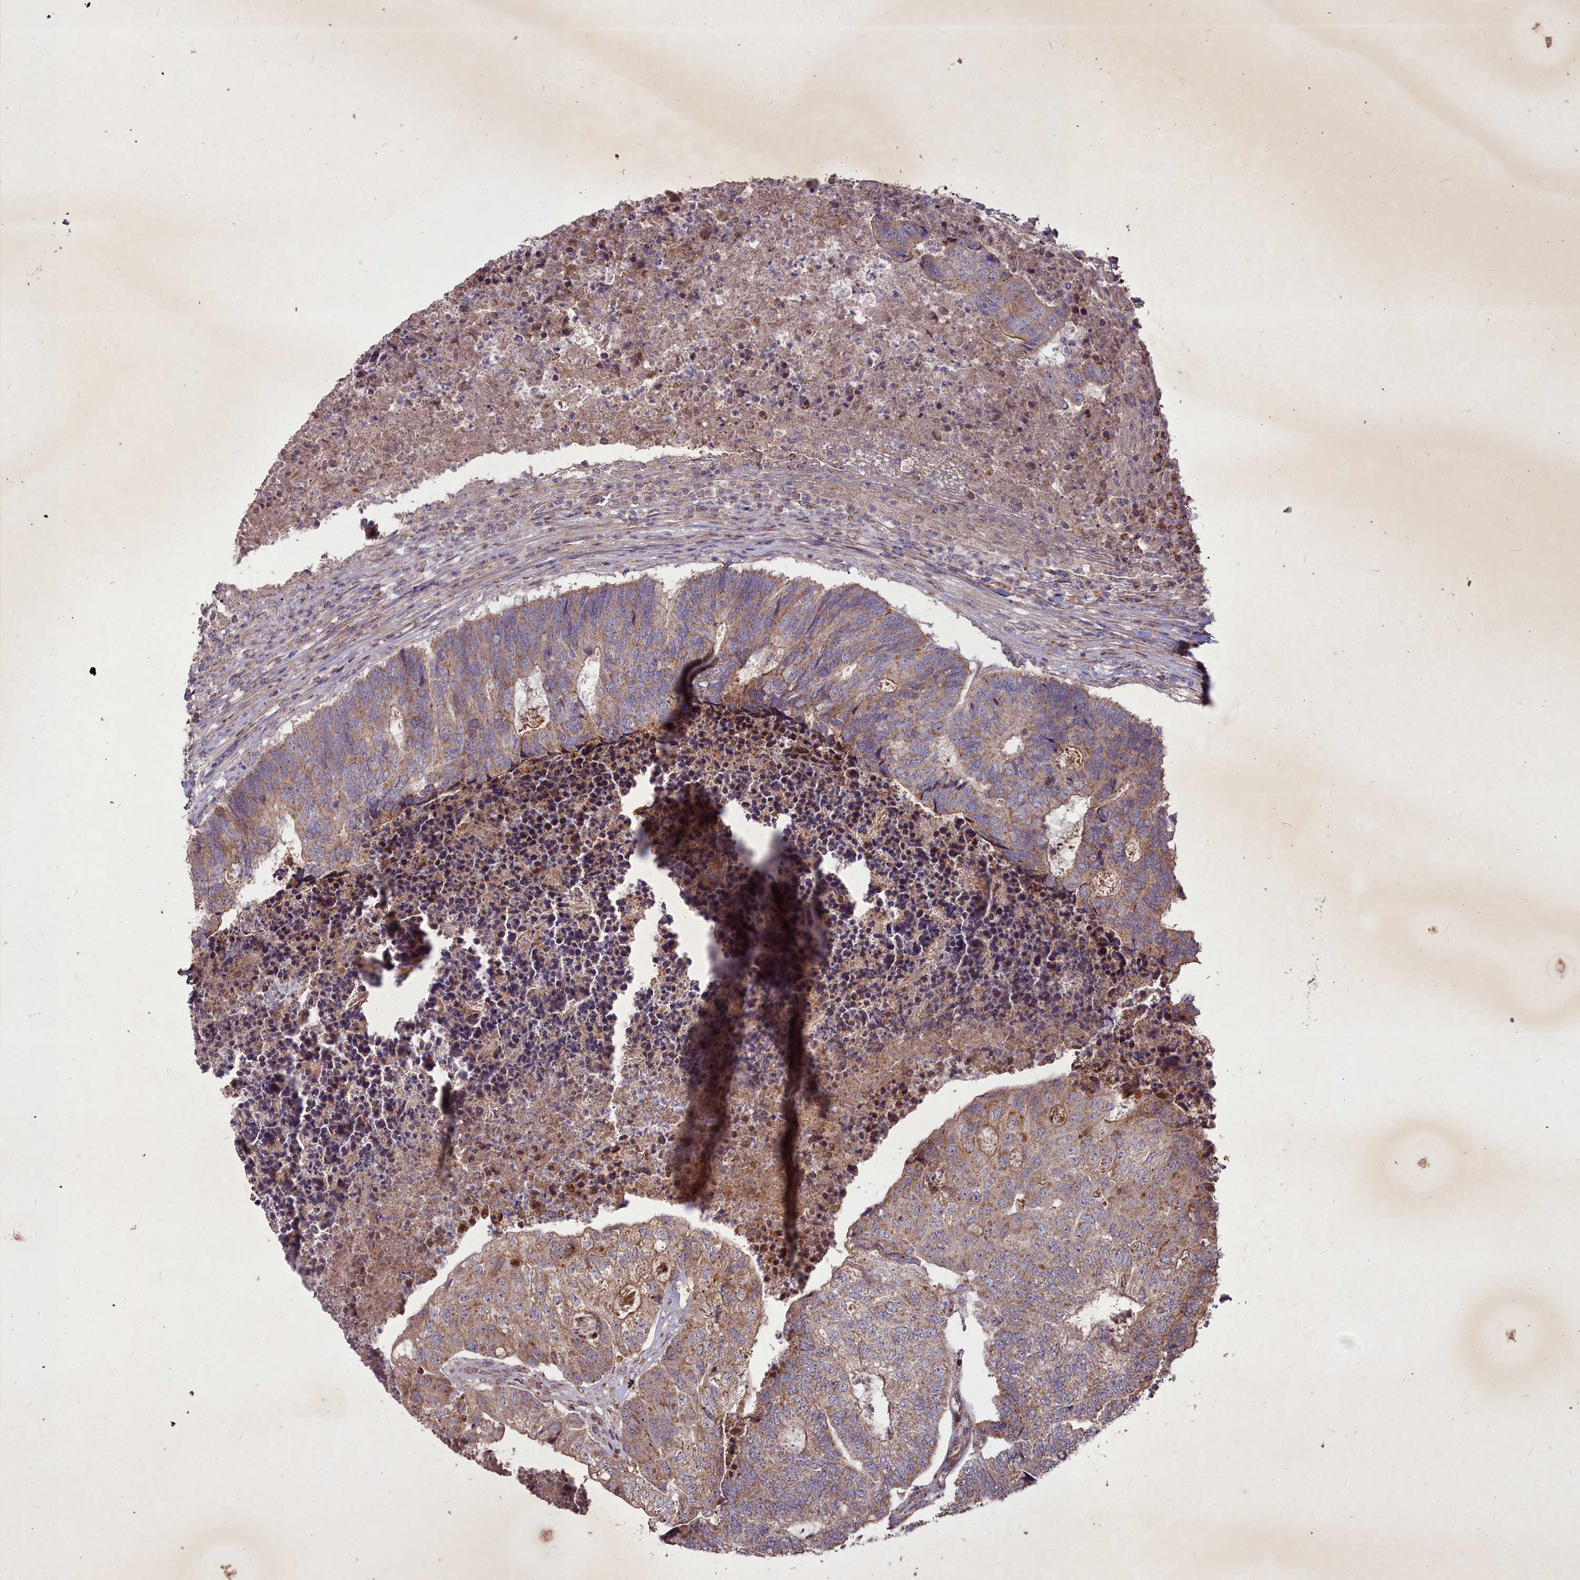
{"staining": {"intensity": "moderate", "quantity": ">75%", "location": "cytoplasmic/membranous"}, "tissue": "colorectal cancer", "cell_type": "Tumor cells", "image_type": "cancer", "snomed": [{"axis": "morphology", "description": "Adenocarcinoma, NOS"}, {"axis": "topography", "description": "Colon"}], "caption": "Approximately >75% of tumor cells in colorectal cancer (adenocarcinoma) display moderate cytoplasmic/membranous protein staining as visualized by brown immunohistochemical staining.", "gene": "COX11", "patient": {"sex": "female", "age": 67}}